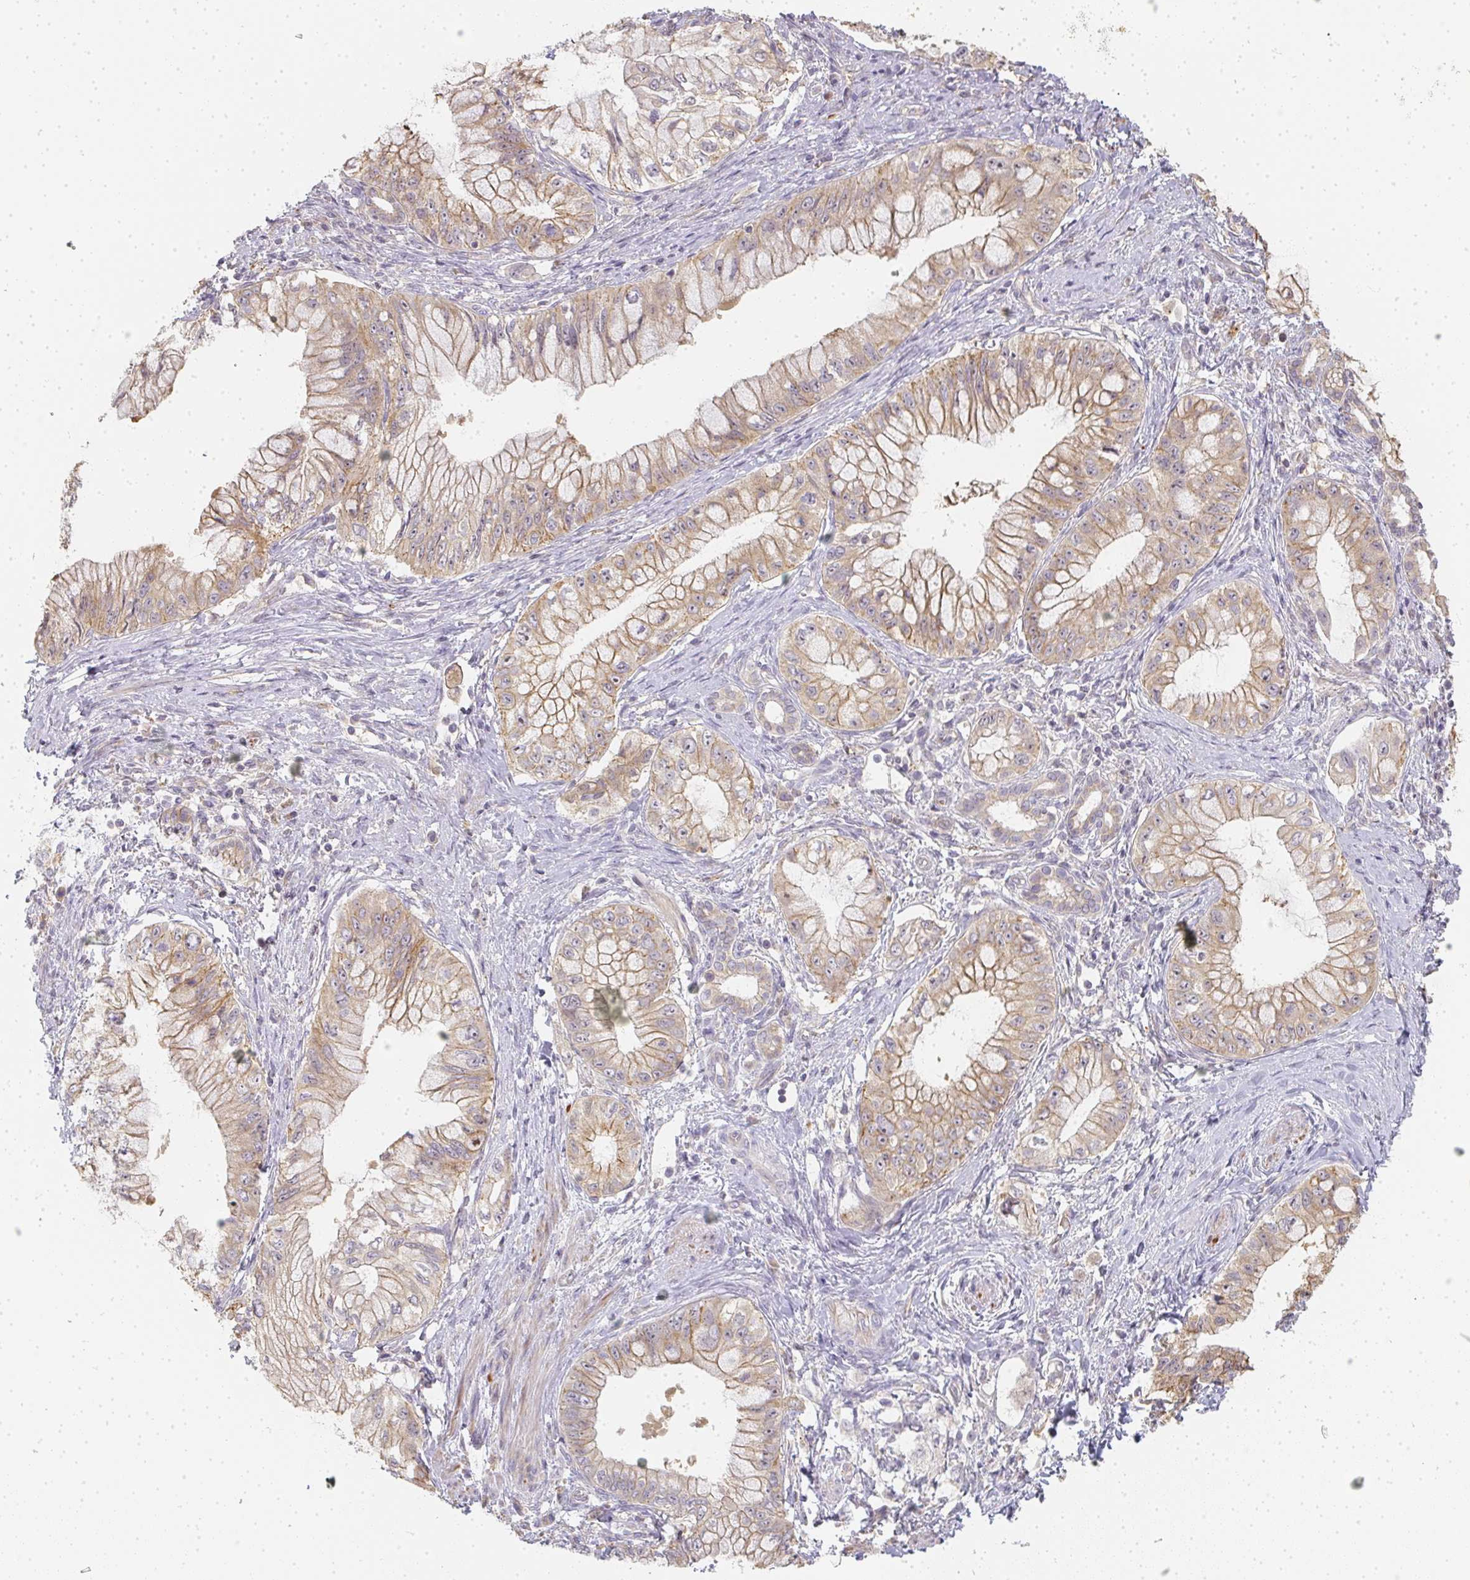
{"staining": {"intensity": "weak", "quantity": ">75%", "location": "cytoplasmic/membranous"}, "tissue": "pancreatic cancer", "cell_type": "Tumor cells", "image_type": "cancer", "snomed": [{"axis": "morphology", "description": "Adenocarcinoma, NOS"}, {"axis": "topography", "description": "Pancreas"}], "caption": "Pancreatic adenocarcinoma stained with DAB (3,3'-diaminobenzidine) IHC reveals low levels of weak cytoplasmic/membranous expression in about >75% of tumor cells.", "gene": "SLC35B3", "patient": {"sex": "male", "age": 48}}